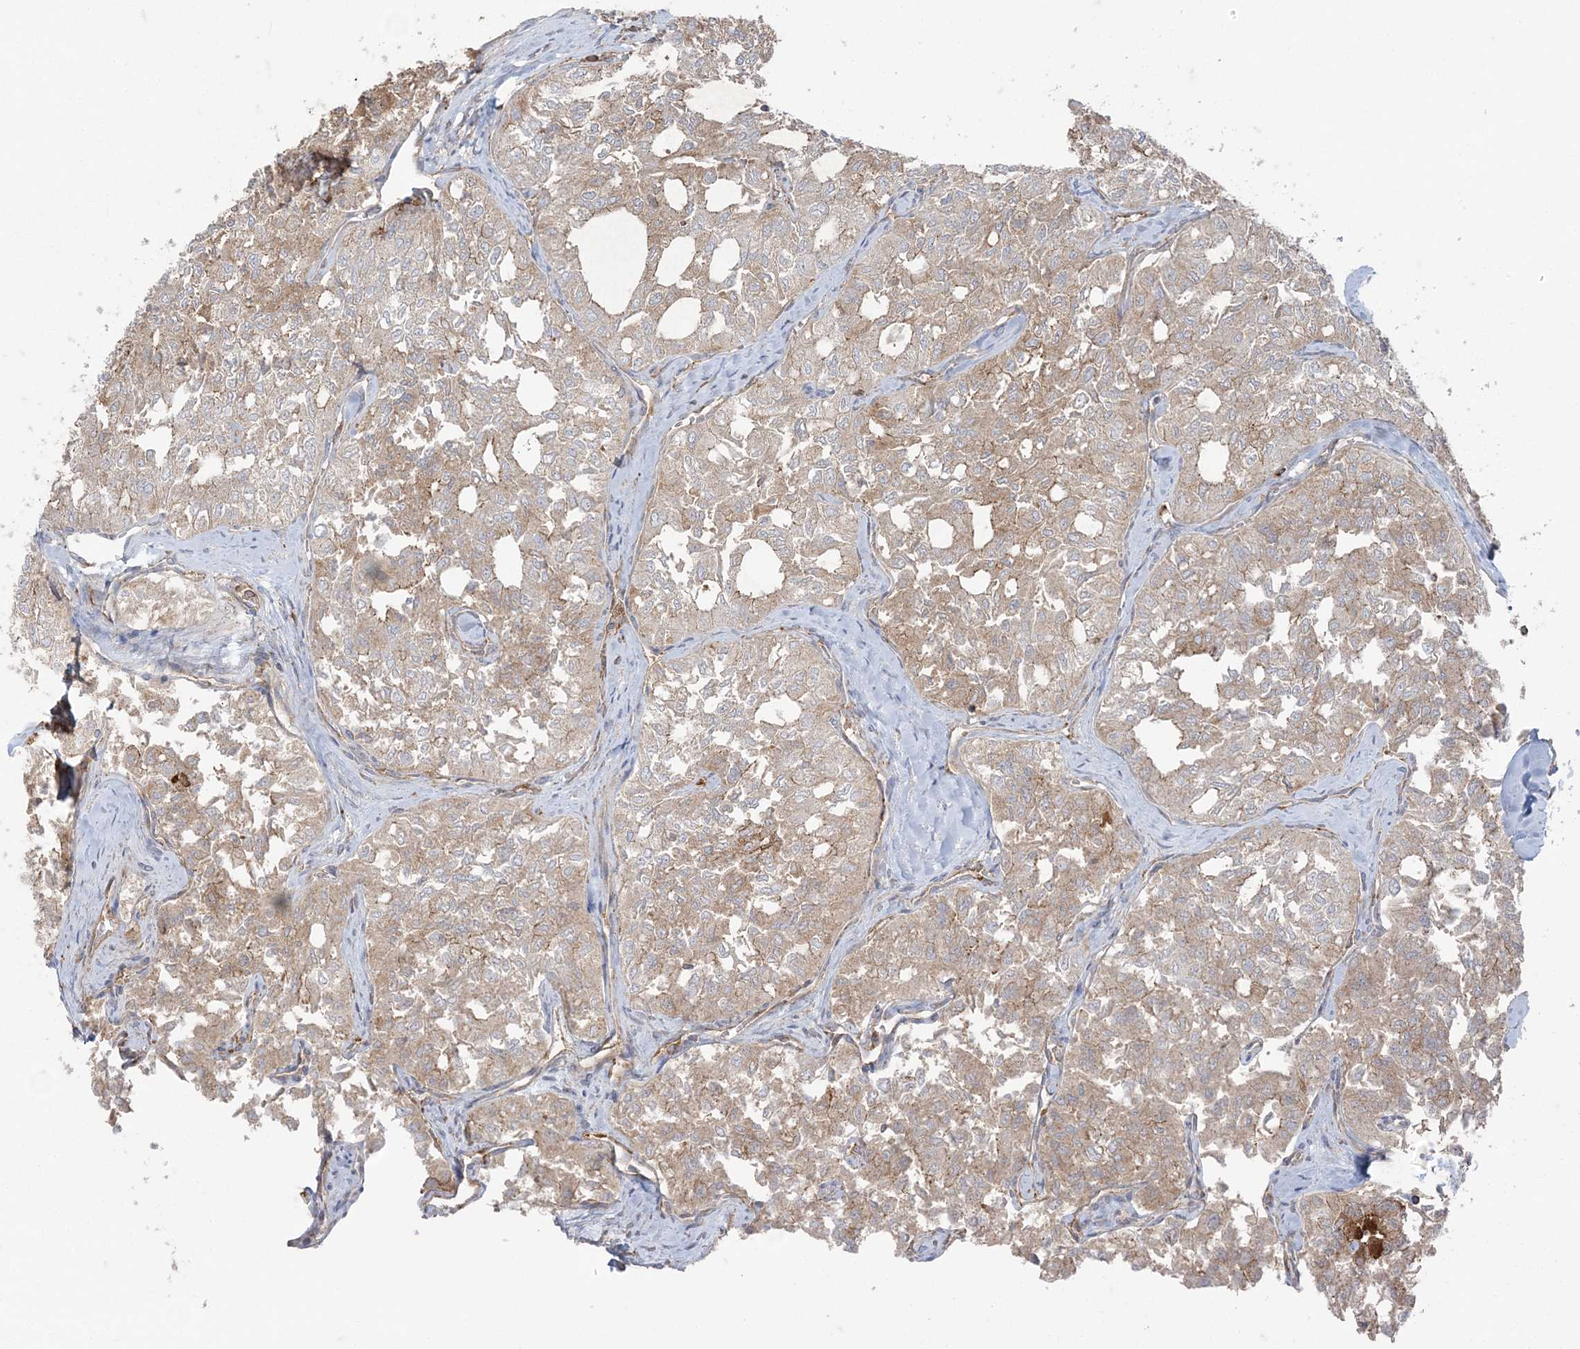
{"staining": {"intensity": "moderate", "quantity": "<25%", "location": "cytoplasmic/membranous"}, "tissue": "thyroid cancer", "cell_type": "Tumor cells", "image_type": "cancer", "snomed": [{"axis": "morphology", "description": "Follicular adenoma carcinoma, NOS"}, {"axis": "topography", "description": "Thyroid gland"}], "caption": "Immunohistochemical staining of thyroid follicular adenoma carcinoma displays low levels of moderate cytoplasmic/membranous positivity in approximately <25% of tumor cells.", "gene": "DERL3", "patient": {"sex": "male", "age": 75}}